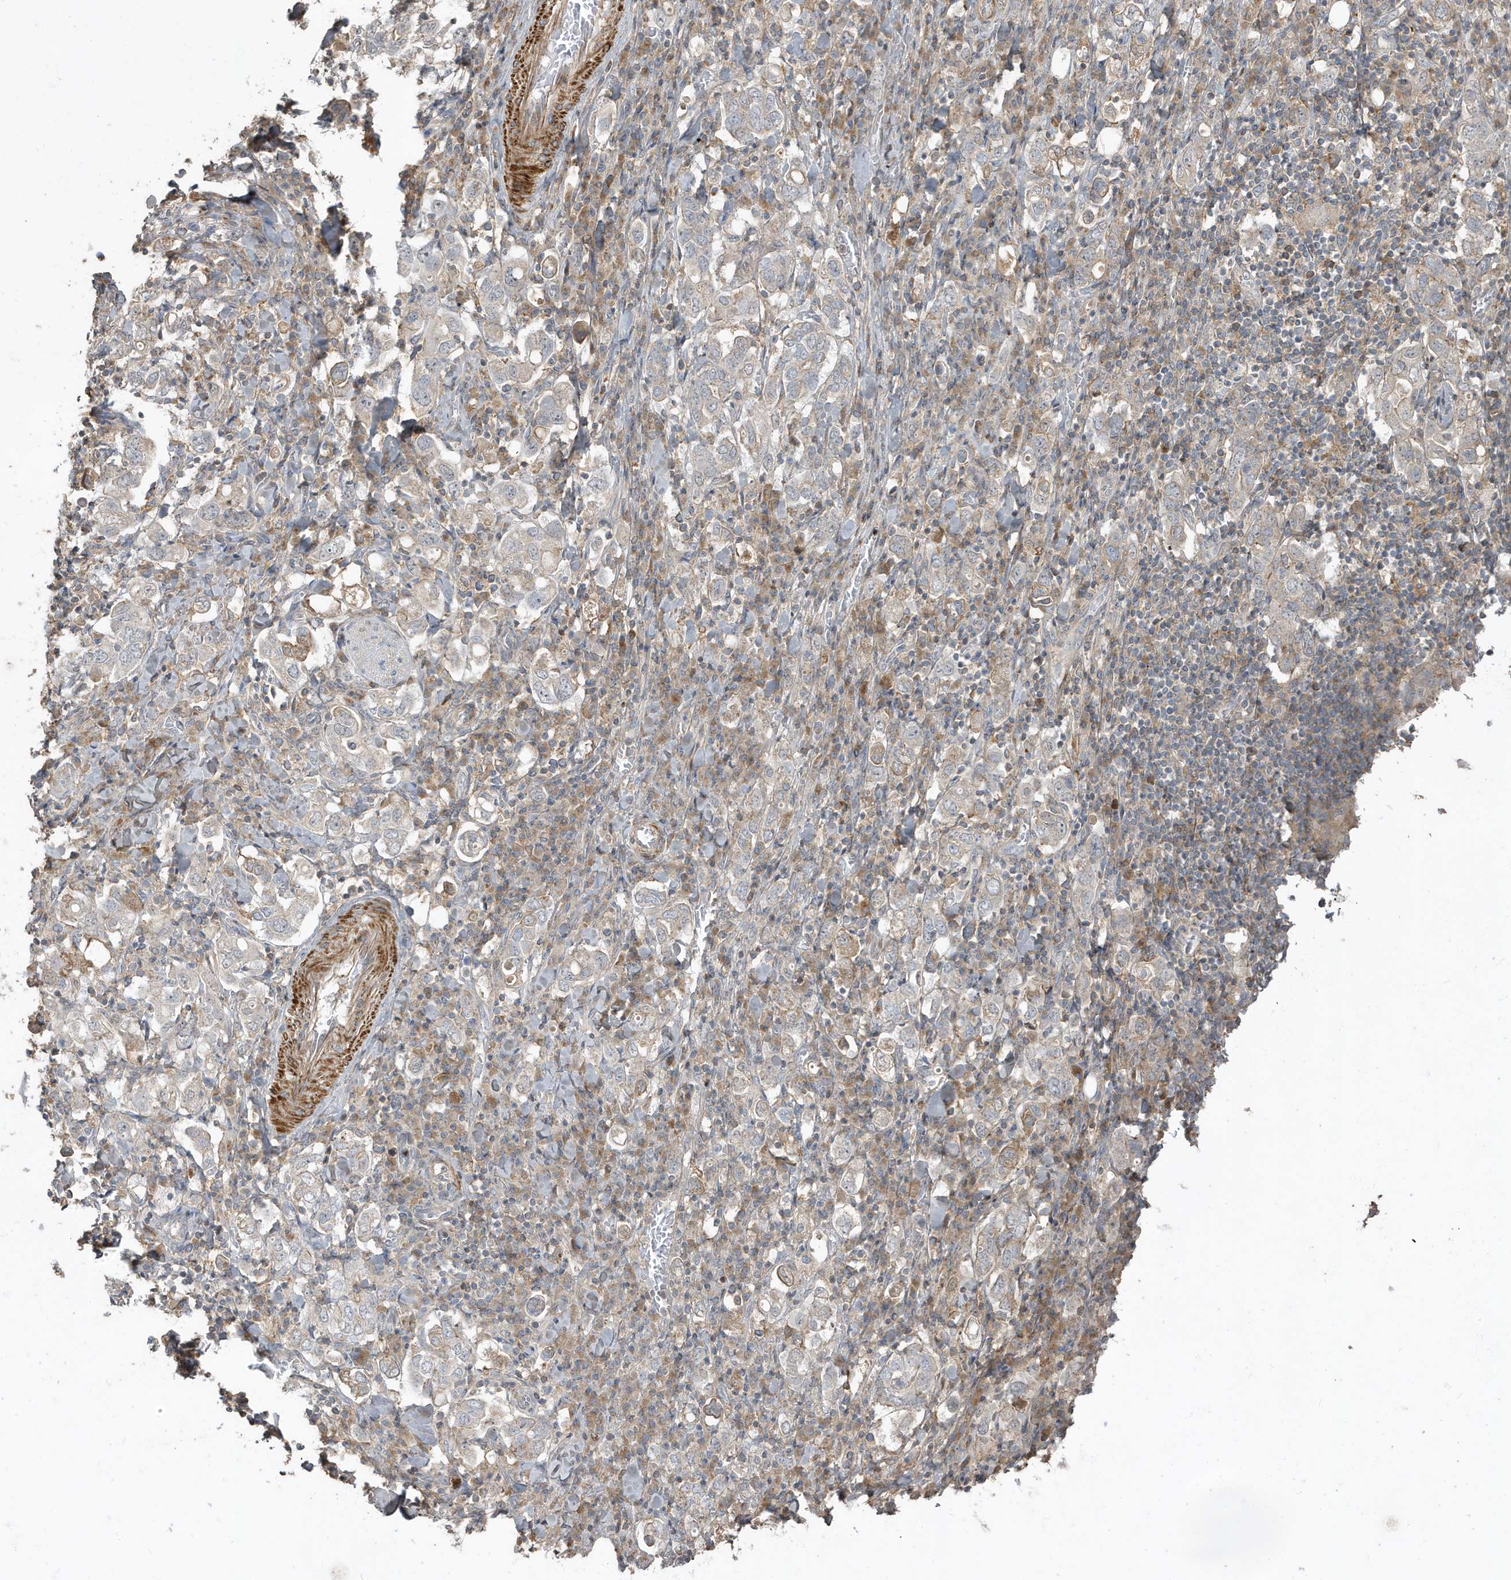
{"staining": {"intensity": "weak", "quantity": "<25%", "location": "cytoplasmic/membranous"}, "tissue": "stomach cancer", "cell_type": "Tumor cells", "image_type": "cancer", "snomed": [{"axis": "morphology", "description": "Adenocarcinoma, NOS"}, {"axis": "topography", "description": "Stomach, upper"}], "caption": "Photomicrograph shows no protein expression in tumor cells of stomach cancer tissue. (Brightfield microscopy of DAB (3,3'-diaminobenzidine) immunohistochemistry at high magnification).", "gene": "PRRT3", "patient": {"sex": "male", "age": 62}}